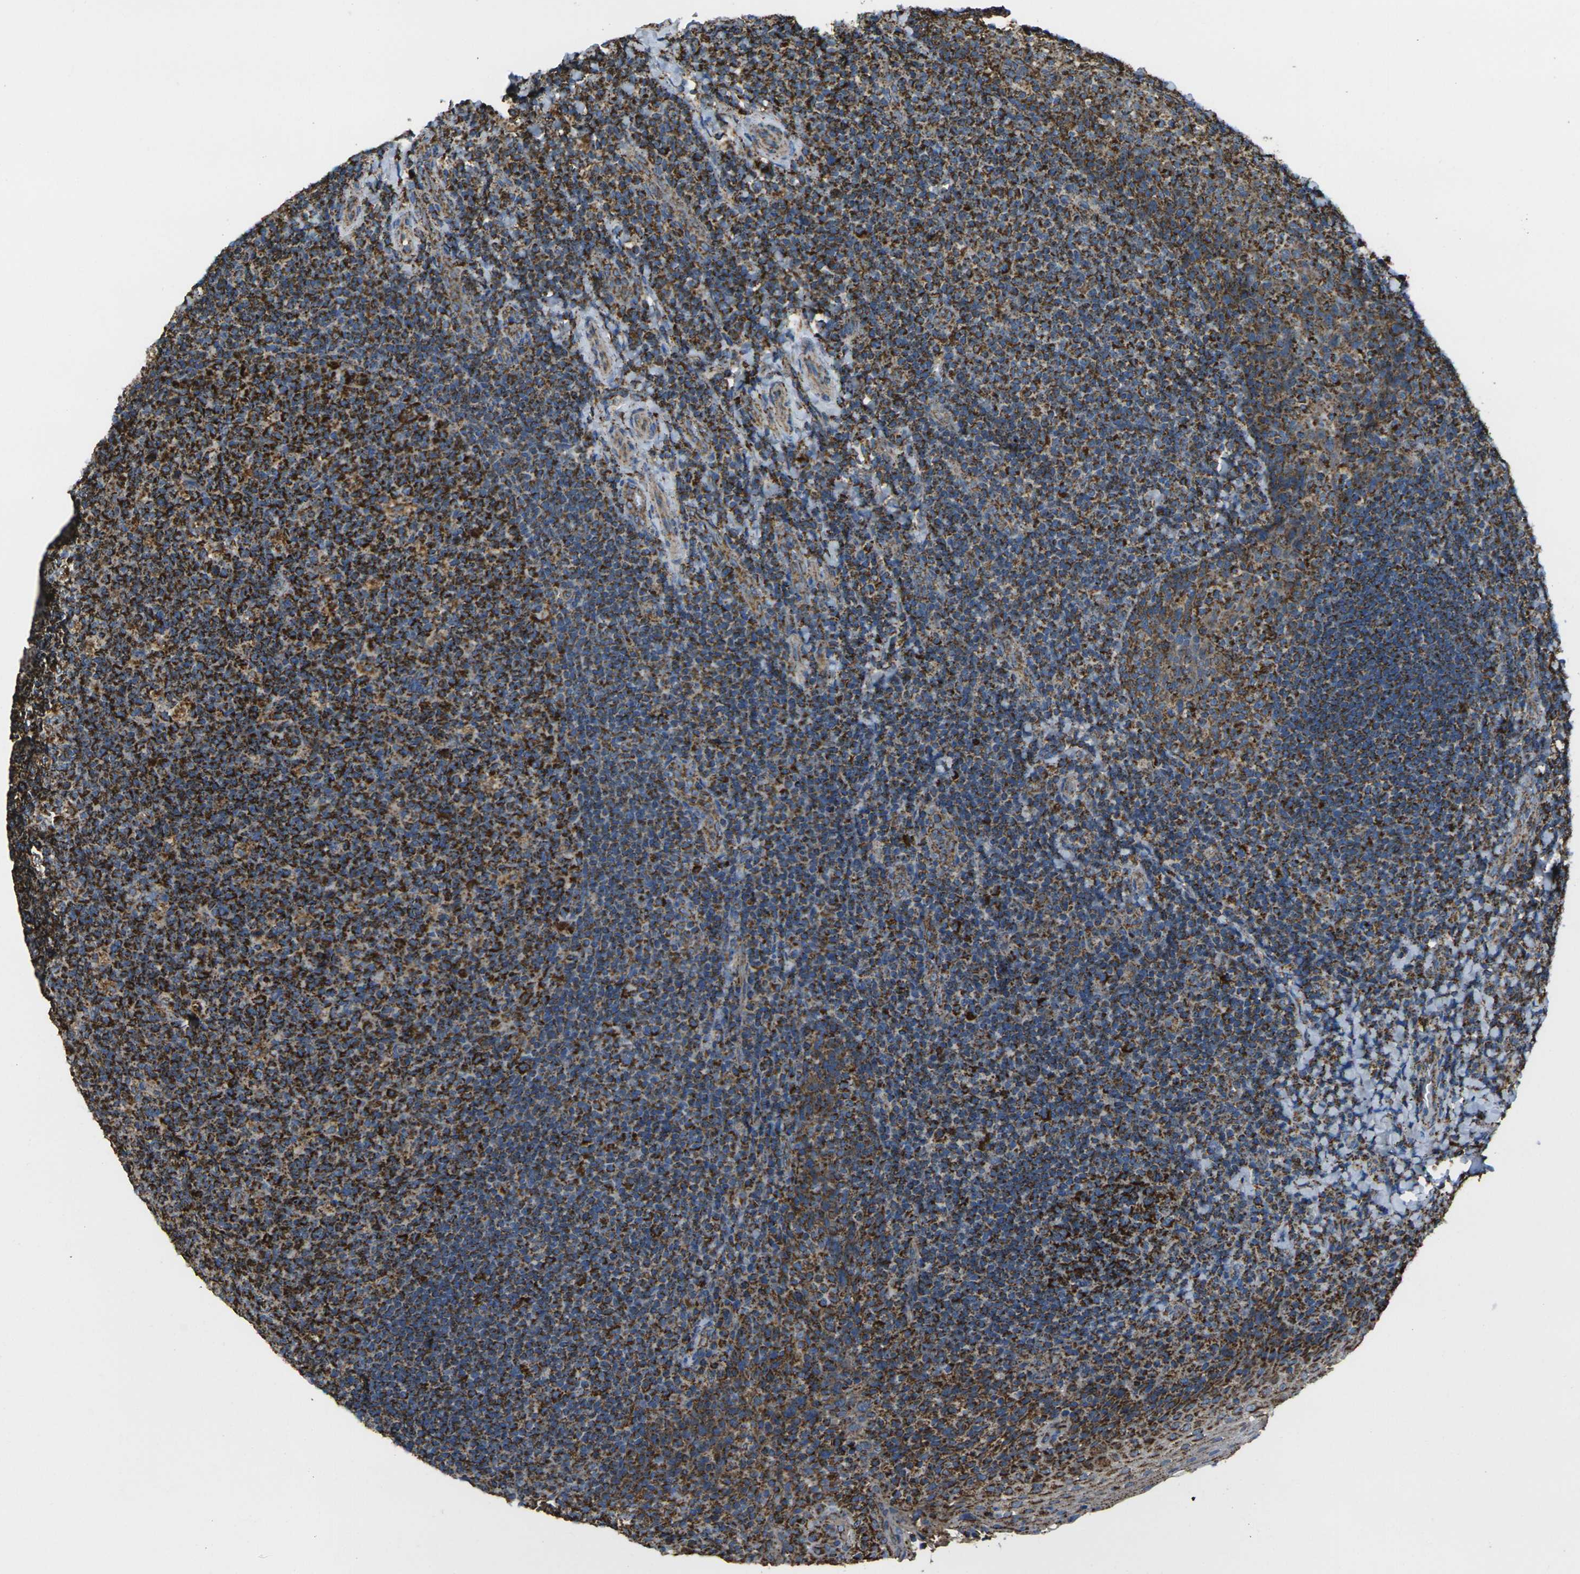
{"staining": {"intensity": "strong", "quantity": ">75%", "location": "cytoplasmic/membranous"}, "tissue": "tonsil", "cell_type": "Germinal center cells", "image_type": "normal", "snomed": [{"axis": "morphology", "description": "Normal tissue, NOS"}, {"axis": "topography", "description": "Tonsil"}], "caption": "Tonsil stained with IHC reveals strong cytoplasmic/membranous staining in about >75% of germinal center cells.", "gene": "KLHL5", "patient": {"sex": "male", "age": 17}}